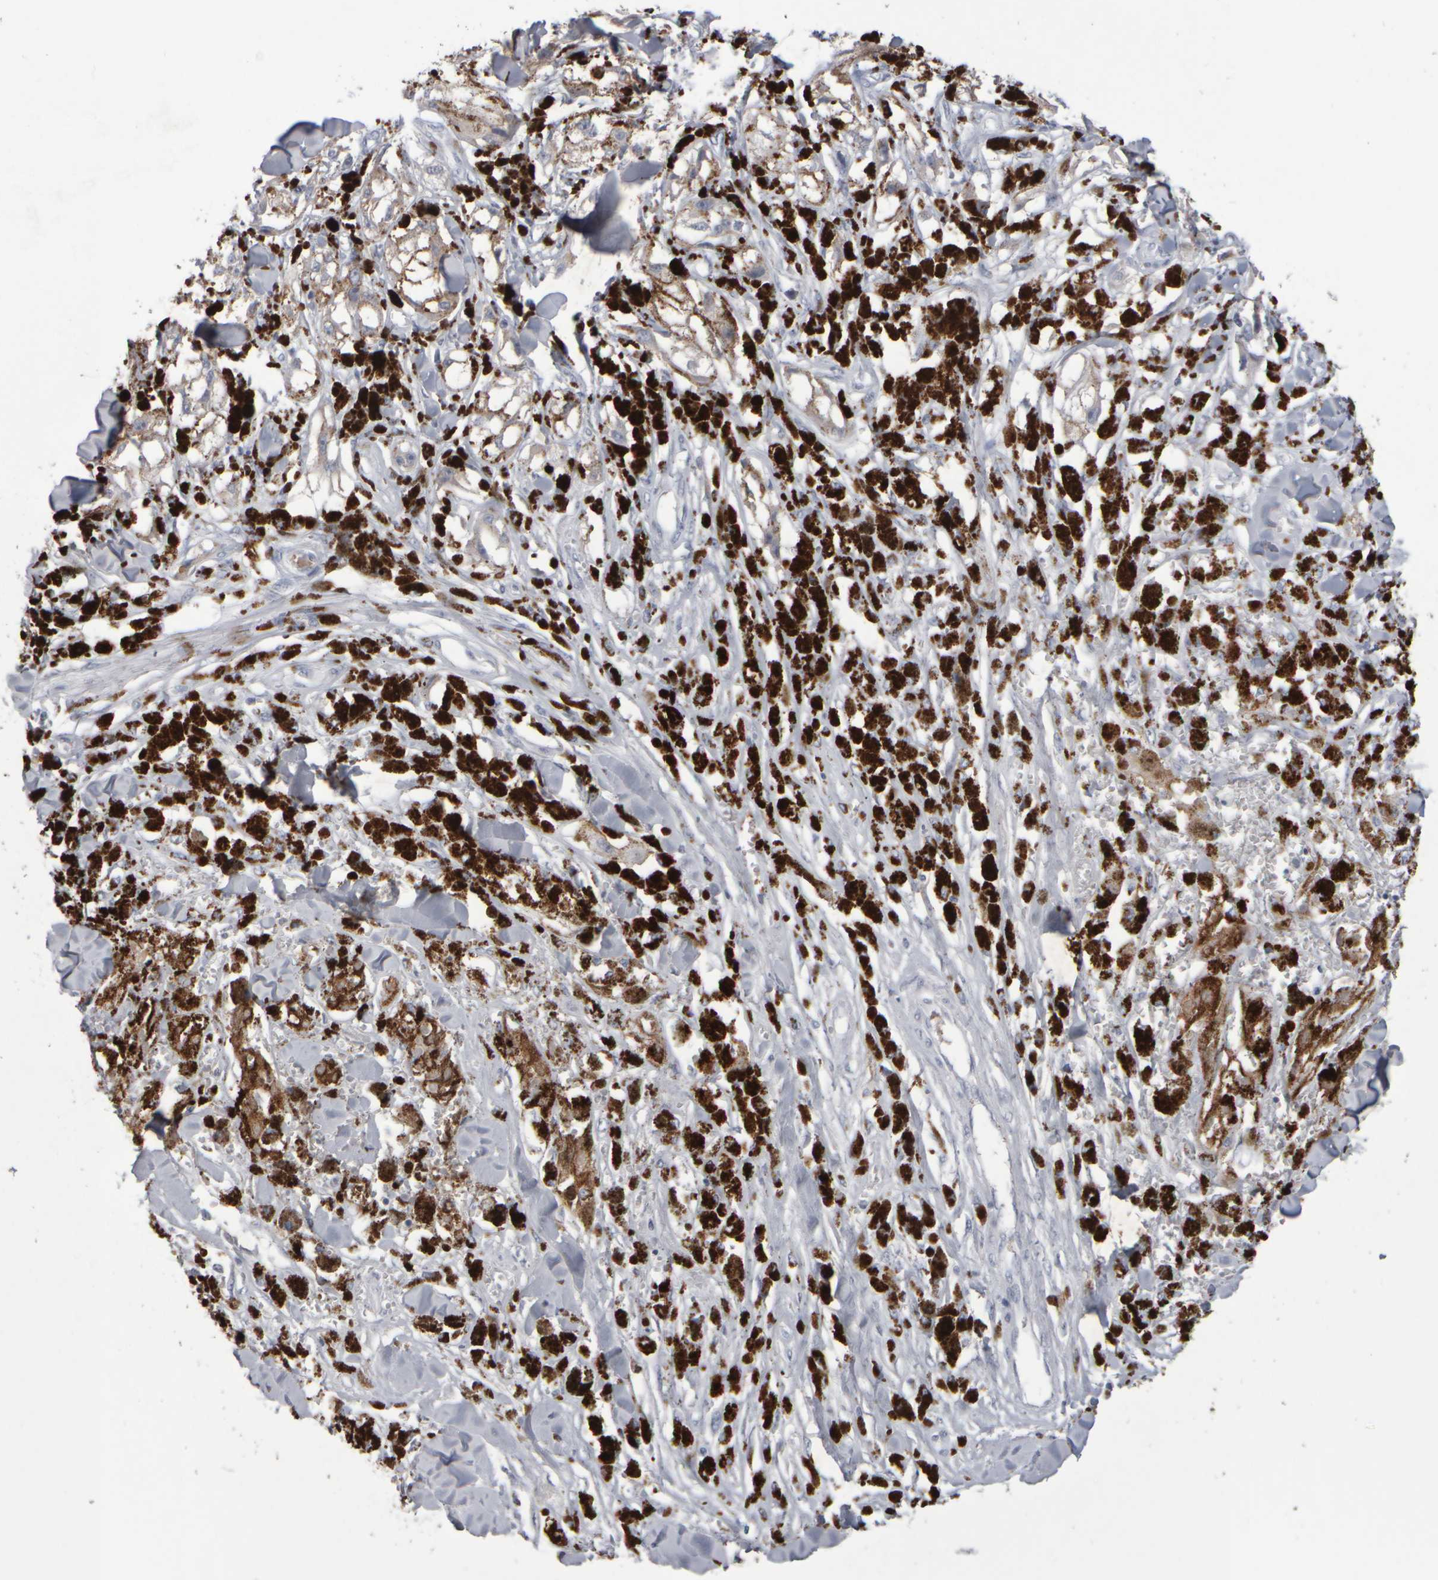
{"staining": {"intensity": "weak", "quantity": "<25%", "location": "cytoplasmic/membranous"}, "tissue": "melanoma", "cell_type": "Tumor cells", "image_type": "cancer", "snomed": [{"axis": "morphology", "description": "Malignant melanoma, NOS"}, {"axis": "topography", "description": "Skin"}], "caption": "Micrograph shows no significant protein expression in tumor cells of malignant melanoma.", "gene": "EPHX2", "patient": {"sex": "male", "age": 88}}